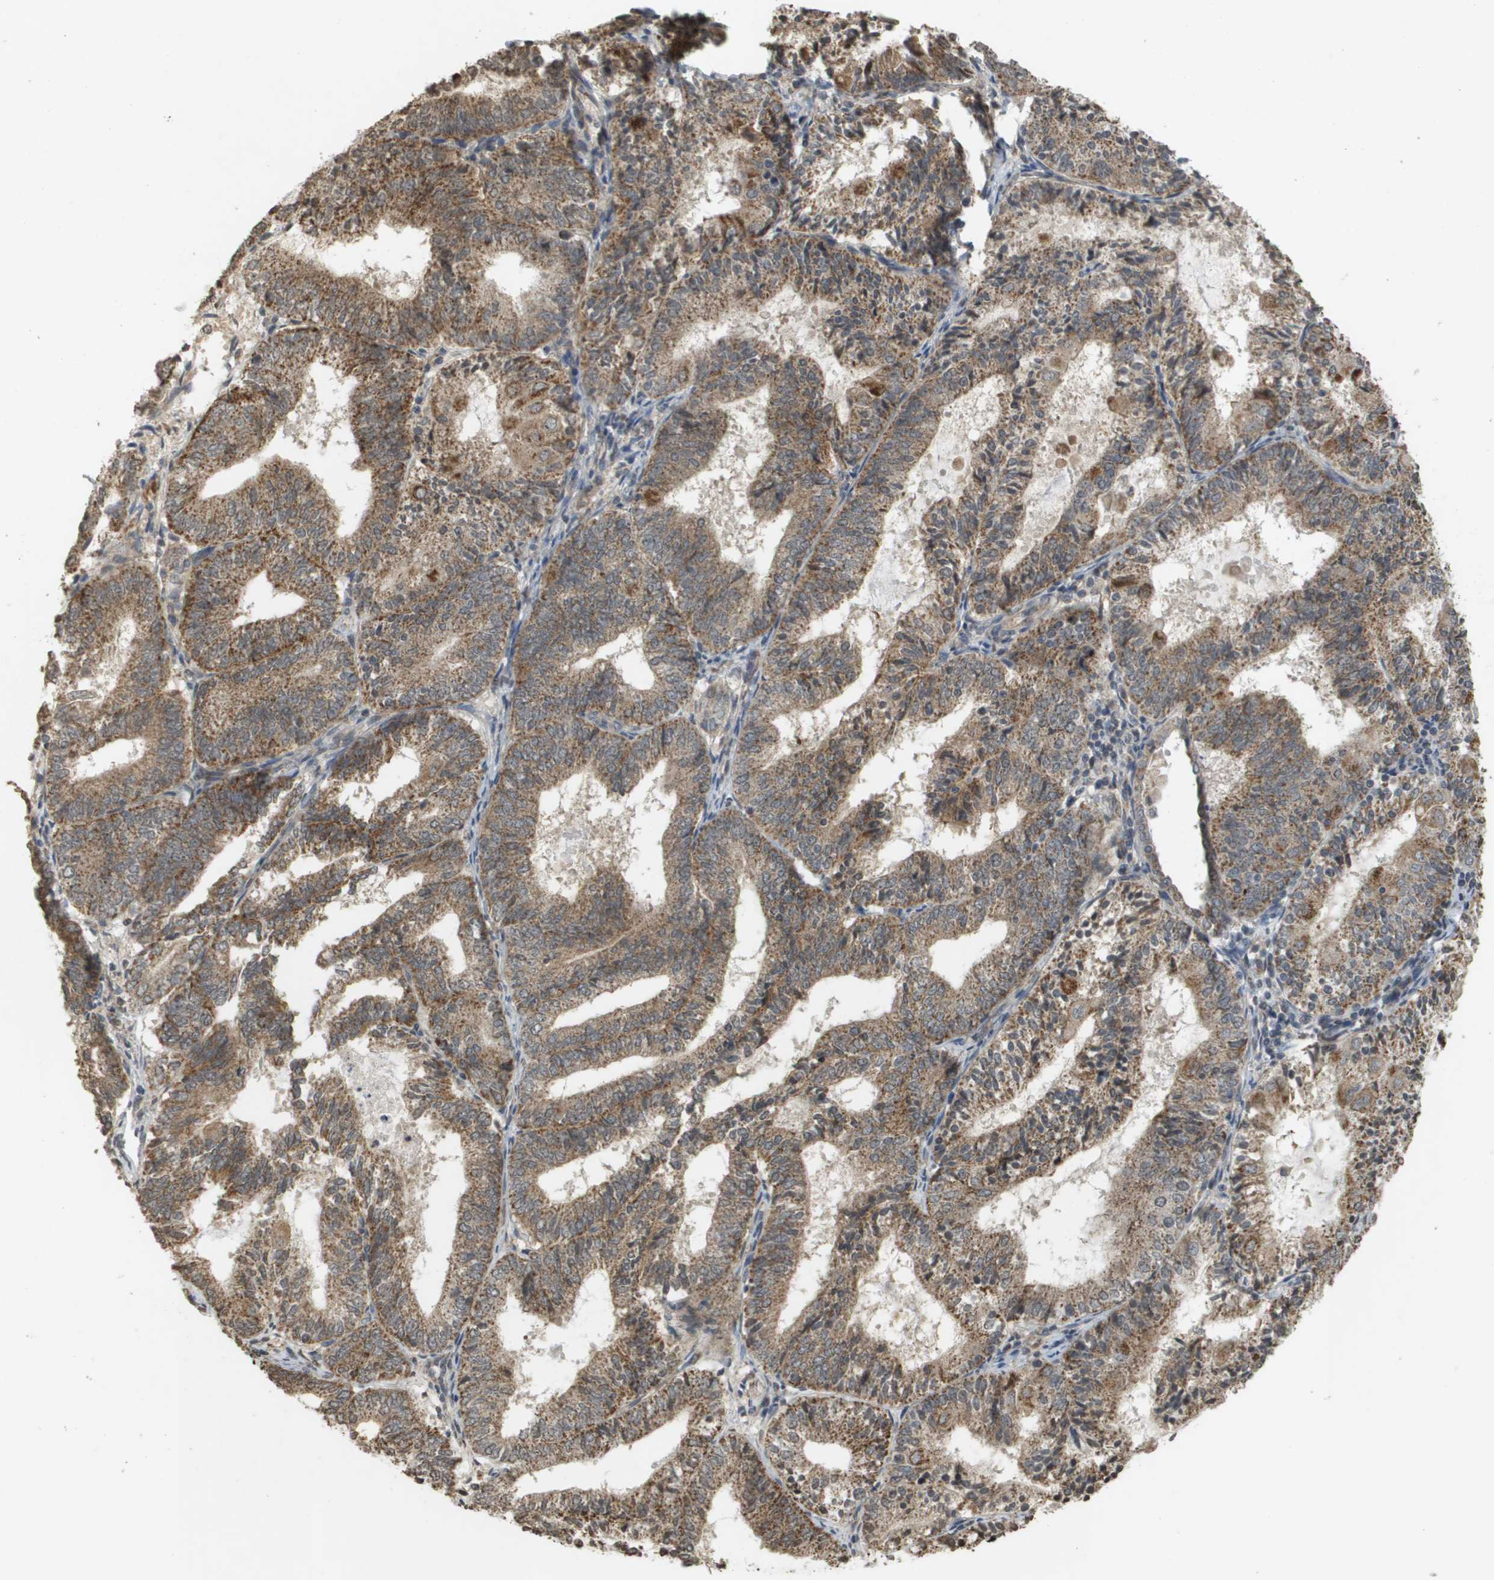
{"staining": {"intensity": "moderate", "quantity": ">75%", "location": "cytoplasmic/membranous"}, "tissue": "endometrial cancer", "cell_type": "Tumor cells", "image_type": "cancer", "snomed": [{"axis": "morphology", "description": "Adenocarcinoma, NOS"}, {"axis": "topography", "description": "Endometrium"}], "caption": "Adenocarcinoma (endometrial) stained with a brown dye shows moderate cytoplasmic/membranous positive staining in approximately >75% of tumor cells.", "gene": "RAB21", "patient": {"sex": "female", "age": 81}}